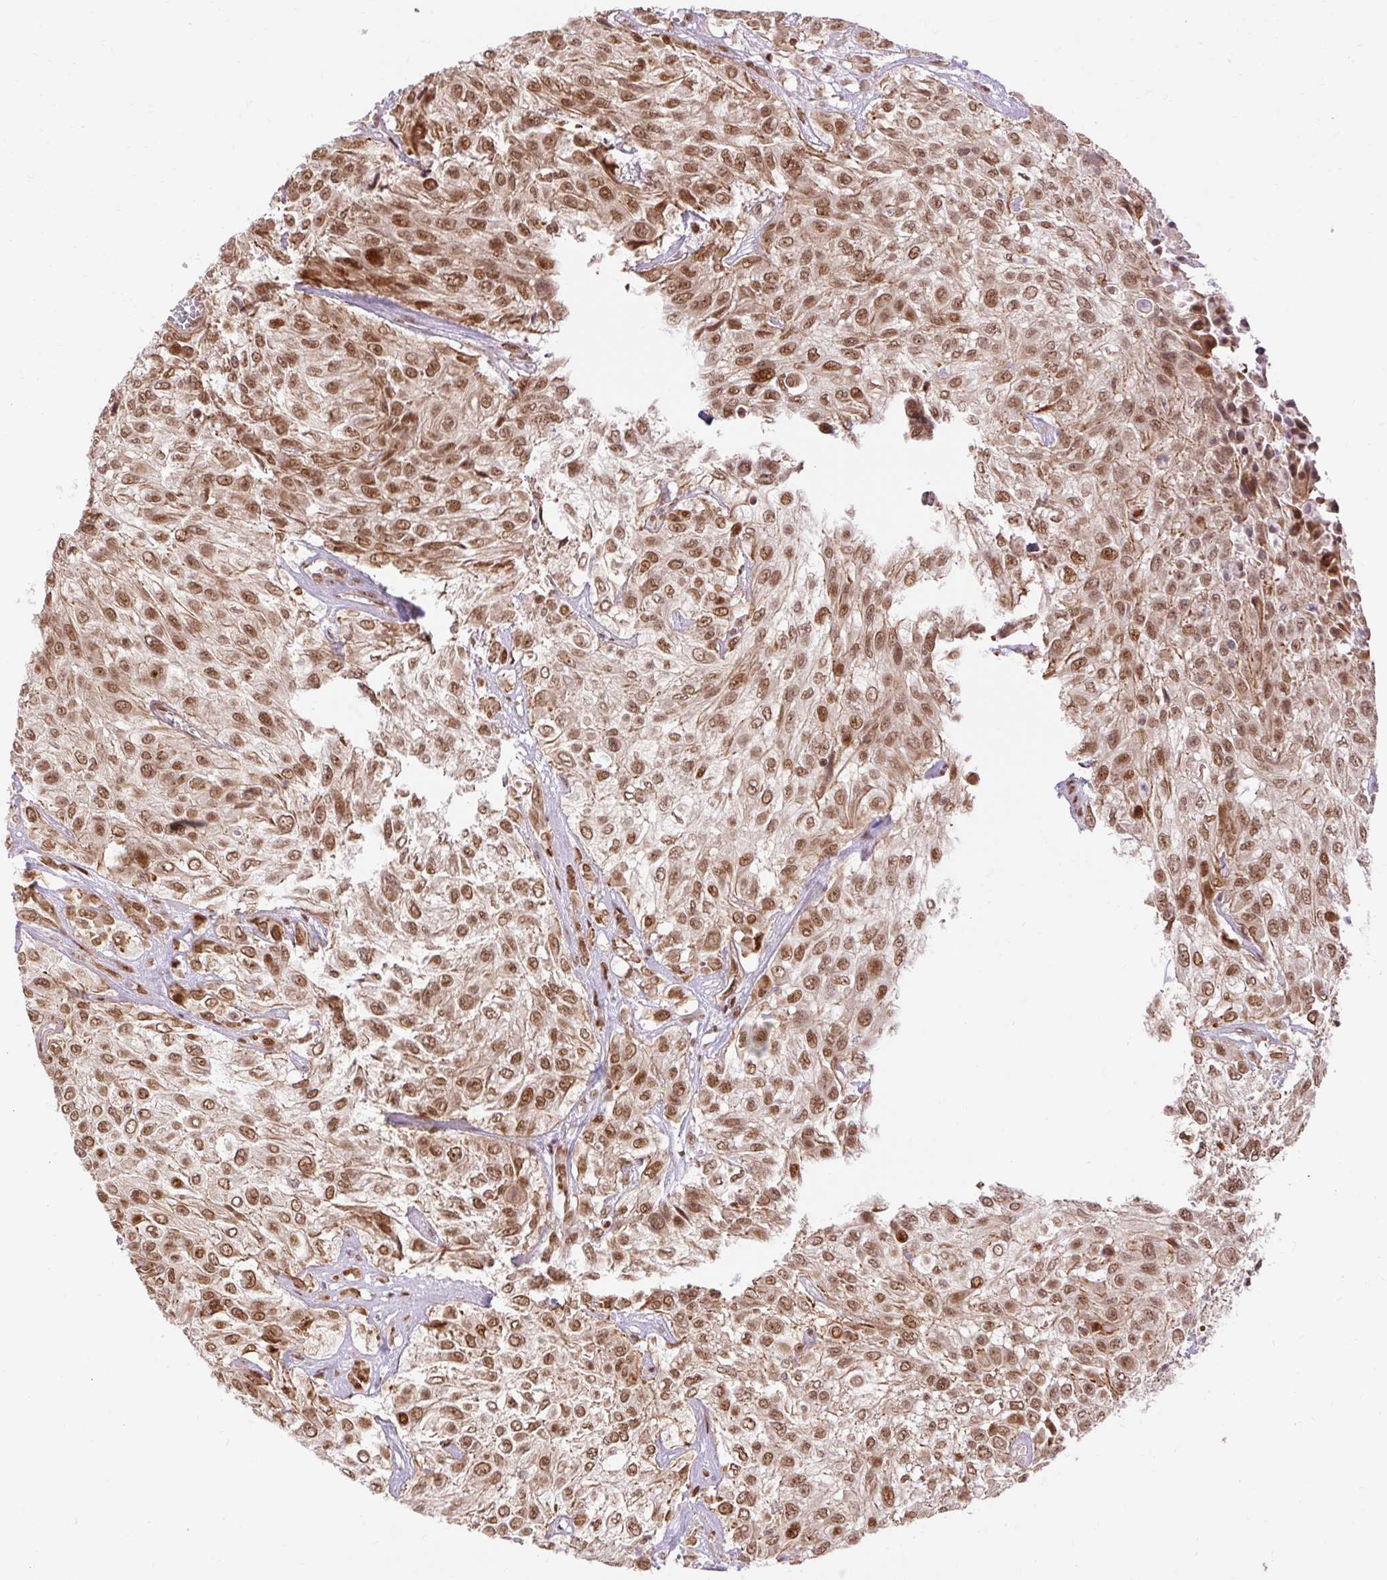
{"staining": {"intensity": "moderate", "quantity": ">75%", "location": "nuclear"}, "tissue": "urothelial cancer", "cell_type": "Tumor cells", "image_type": "cancer", "snomed": [{"axis": "morphology", "description": "Urothelial carcinoma, High grade"}, {"axis": "topography", "description": "Urinary bladder"}], "caption": "IHC image of high-grade urothelial carcinoma stained for a protein (brown), which demonstrates medium levels of moderate nuclear expression in approximately >75% of tumor cells.", "gene": "MECOM", "patient": {"sex": "male", "age": 57}}